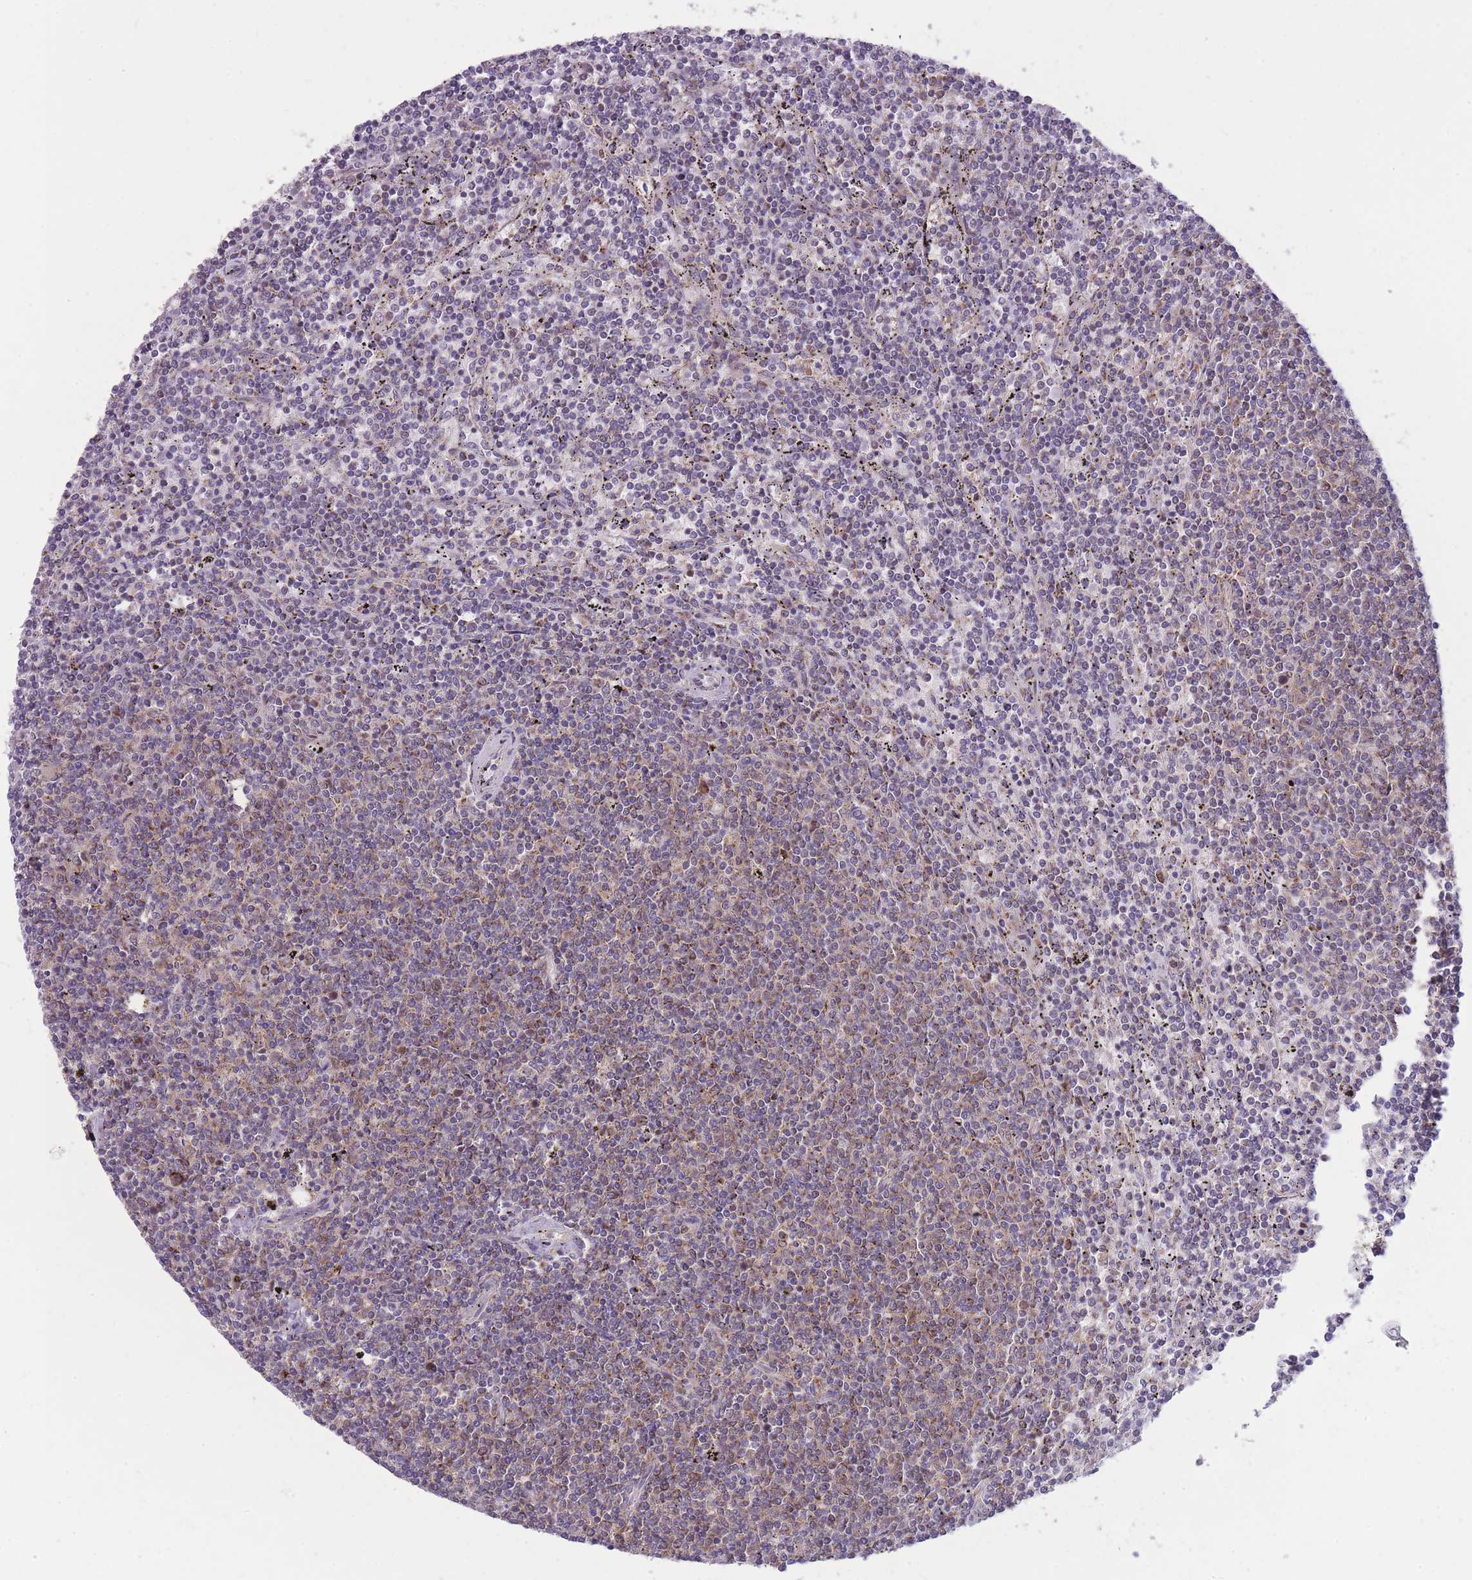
{"staining": {"intensity": "moderate", "quantity": "<25%", "location": "cytoplasmic/membranous"}, "tissue": "lymphoma", "cell_type": "Tumor cells", "image_type": "cancer", "snomed": [{"axis": "morphology", "description": "Malignant lymphoma, non-Hodgkin's type, Low grade"}, {"axis": "topography", "description": "Spleen"}], "caption": "Protein expression analysis of human lymphoma reveals moderate cytoplasmic/membranous expression in approximately <25% of tumor cells.", "gene": "CCT6B", "patient": {"sex": "female", "age": 50}}